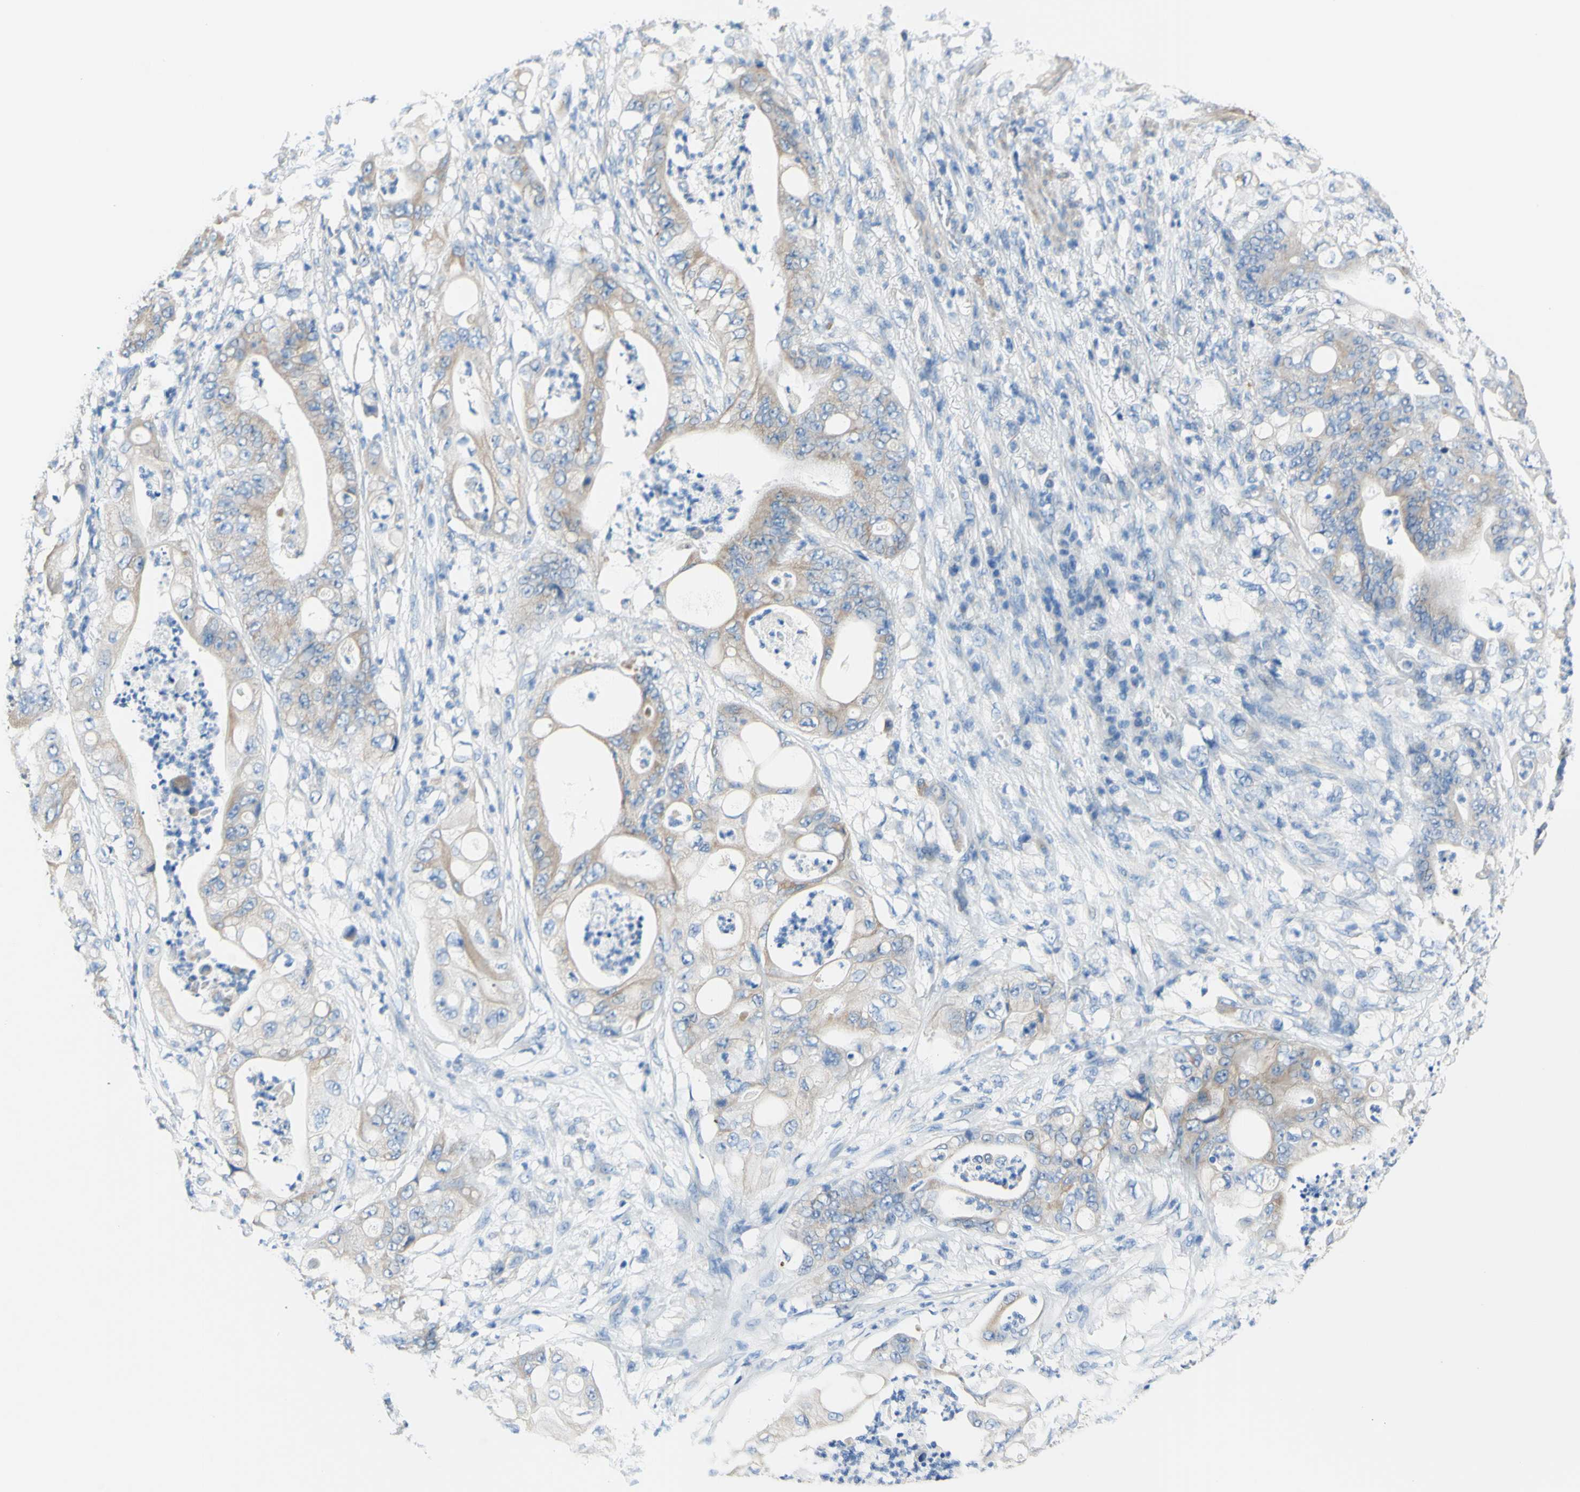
{"staining": {"intensity": "weak", "quantity": "<25%", "location": "cytoplasmic/membranous"}, "tissue": "stomach cancer", "cell_type": "Tumor cells", "image_type": "cancer", "snomed": [{"axis": "morphology", "description": "Adenocarcinoma, NOS"}, {"axis": "topography", "description": "Stomach"}], "caption": "The immunohistochemistry histopathology image has no significant positivity in tumor cells of stomach cancer tissue.", "gene": "RETREG2", "patient": {"sex": "female", "age": 73}}